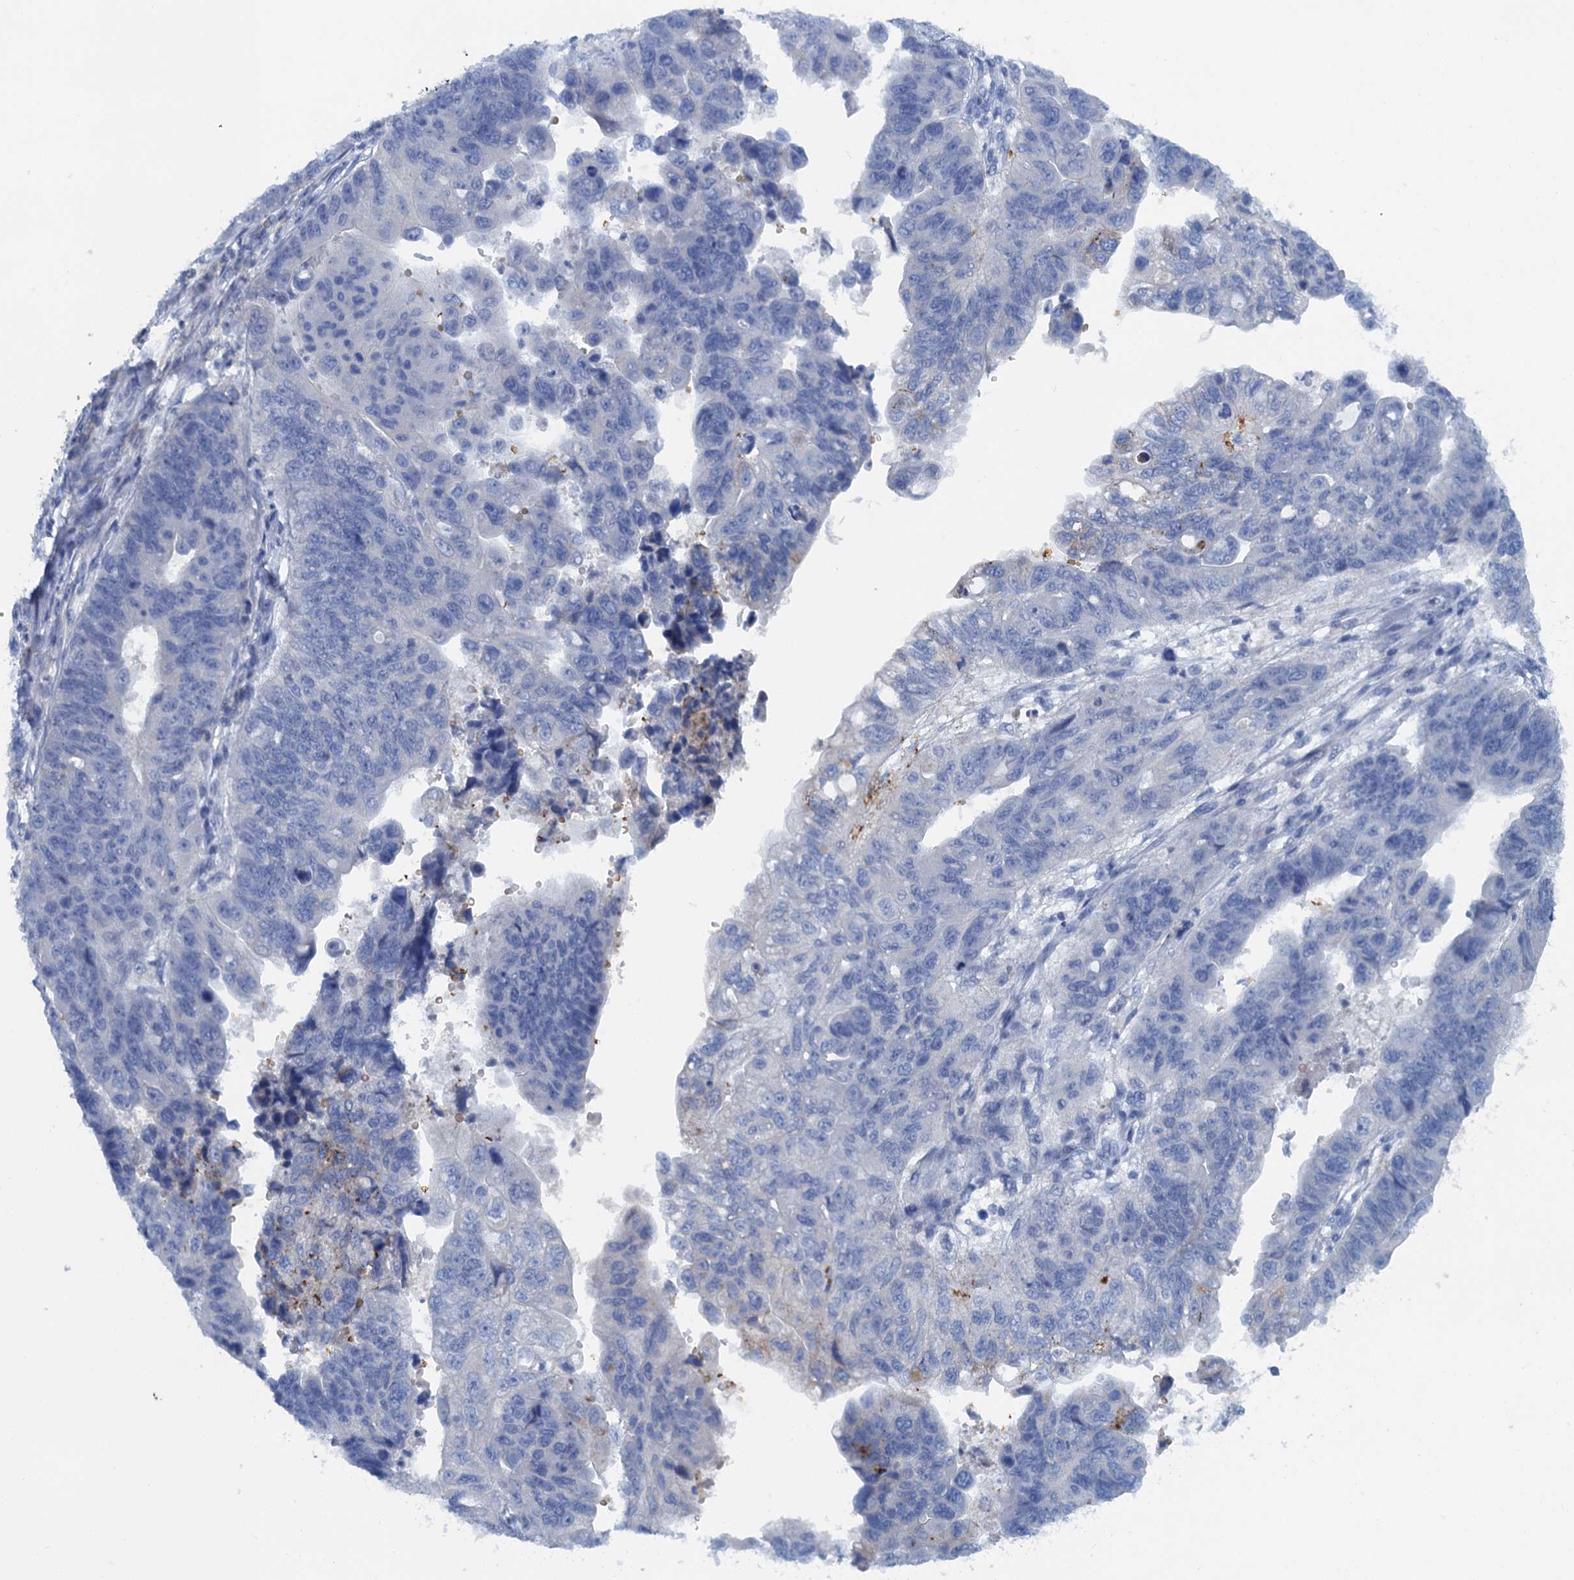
{"staining": {"intensity": "negative", "quantity": "none", "location": "none"}, "tissue": "stomach cancer", "cell_type": "Tumor cells", "image_type": "cancer", "snomed": [{"axis": "morphology", "description": "Adenocarcinoma, NOS"}, {"axis": "topography", "description": "Stomach"}], "caption": "Photomicrograph shows no protein staining in tumor cells of stomach cancer tissue.", "gene": "MYADML2", "patient": {"sex": "male", "age": 59}}